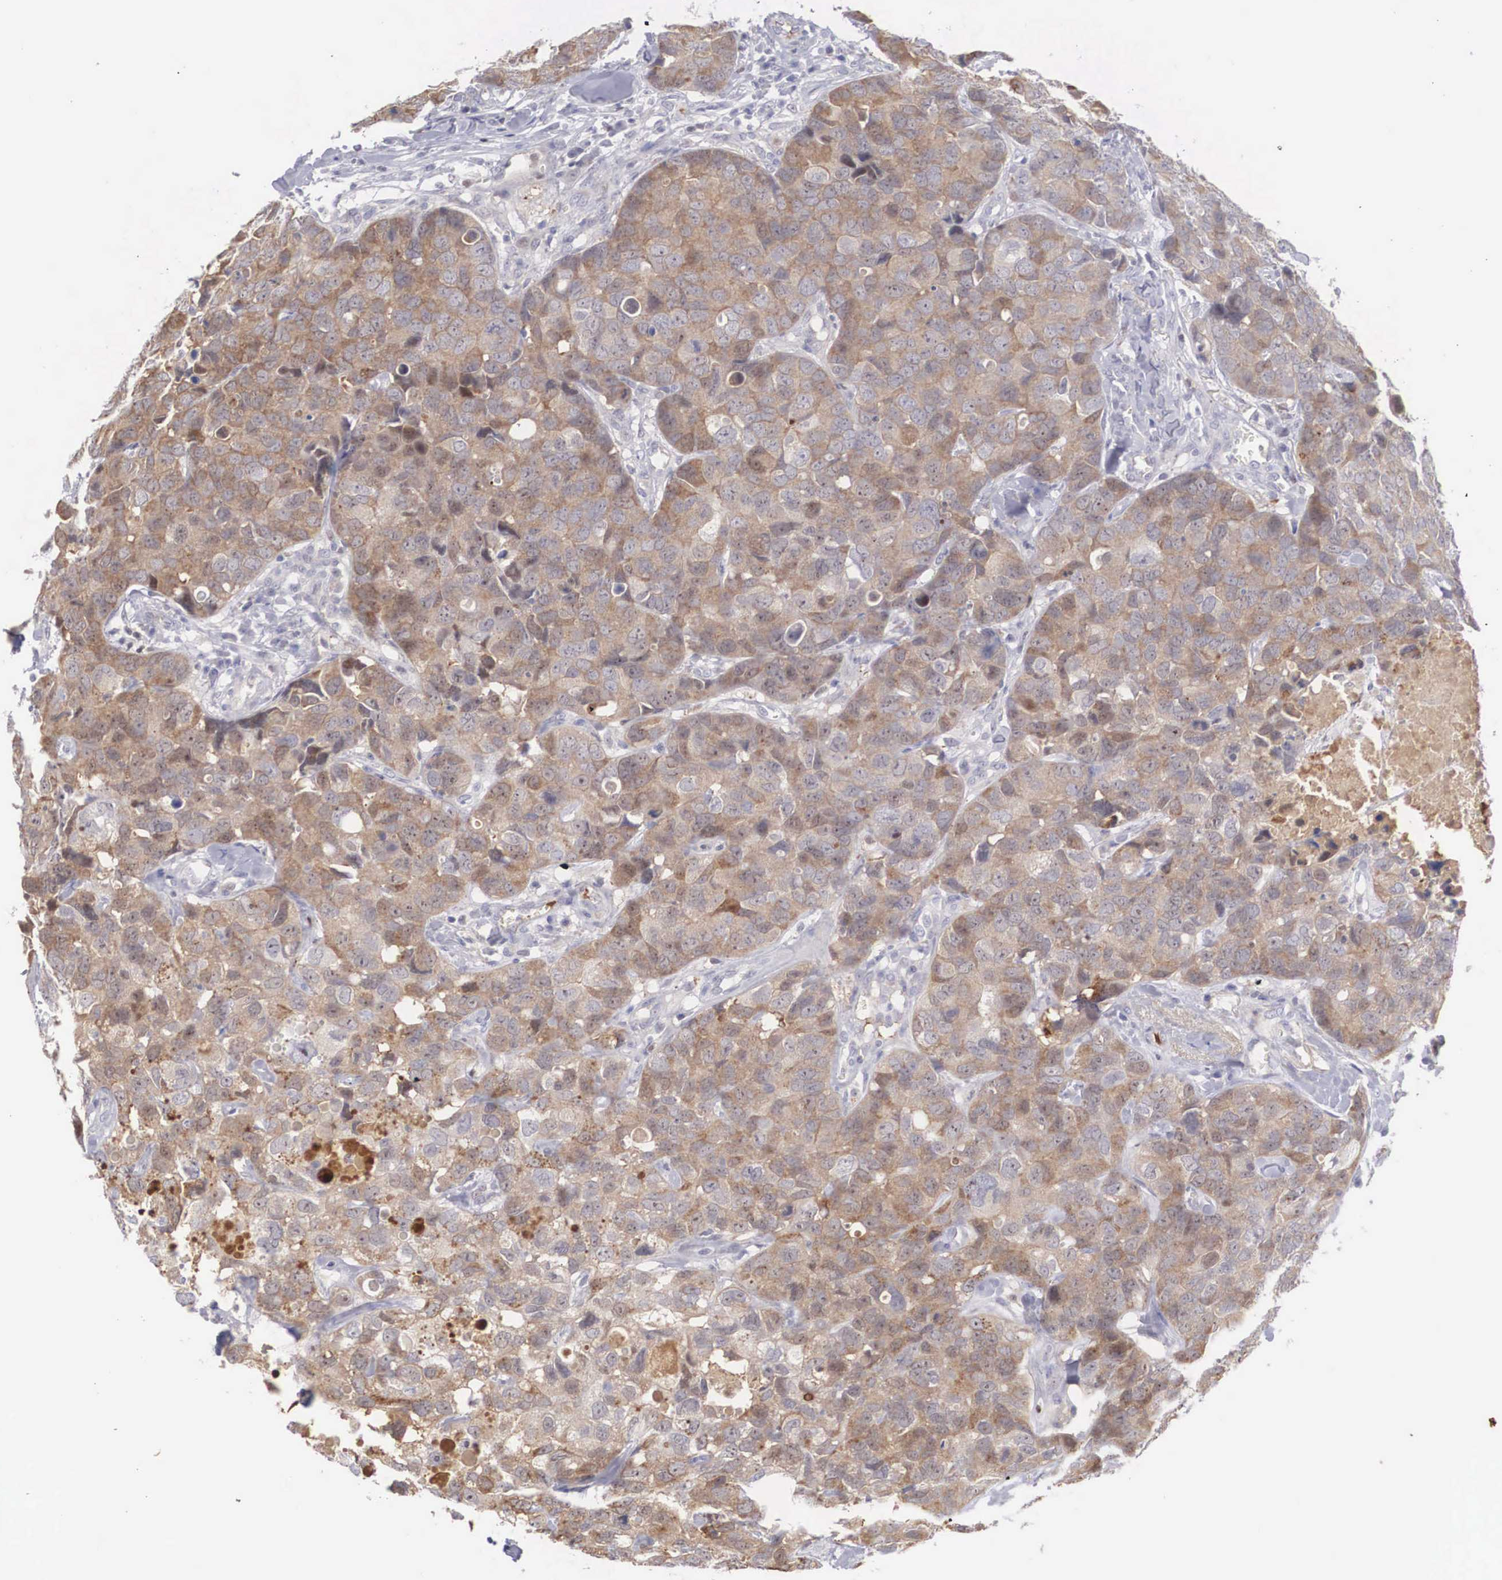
{"staining": {"intensity": "moderate", "quantity": "25%-75%", "location": "cytoplasmic/membranous,nuclear"}, "tissue": "breast cancer", "cell_type": "Tumor cells", "image_type": "cancer", "snomed": [{"axis": "morphology", "description": "Duct carcinoma"}, {"axis": "topography", "description": "Breast"}], "caption": "A high-resolution photomicrograph shows IHC staining of breast cancer, which demonstrates moderate cytoplasmic/membranous and nuclear expression in approximately 25%-75% of tumor cells.", "gene": "RBPJ", "patient": {"sex": "female", "age": 91}}